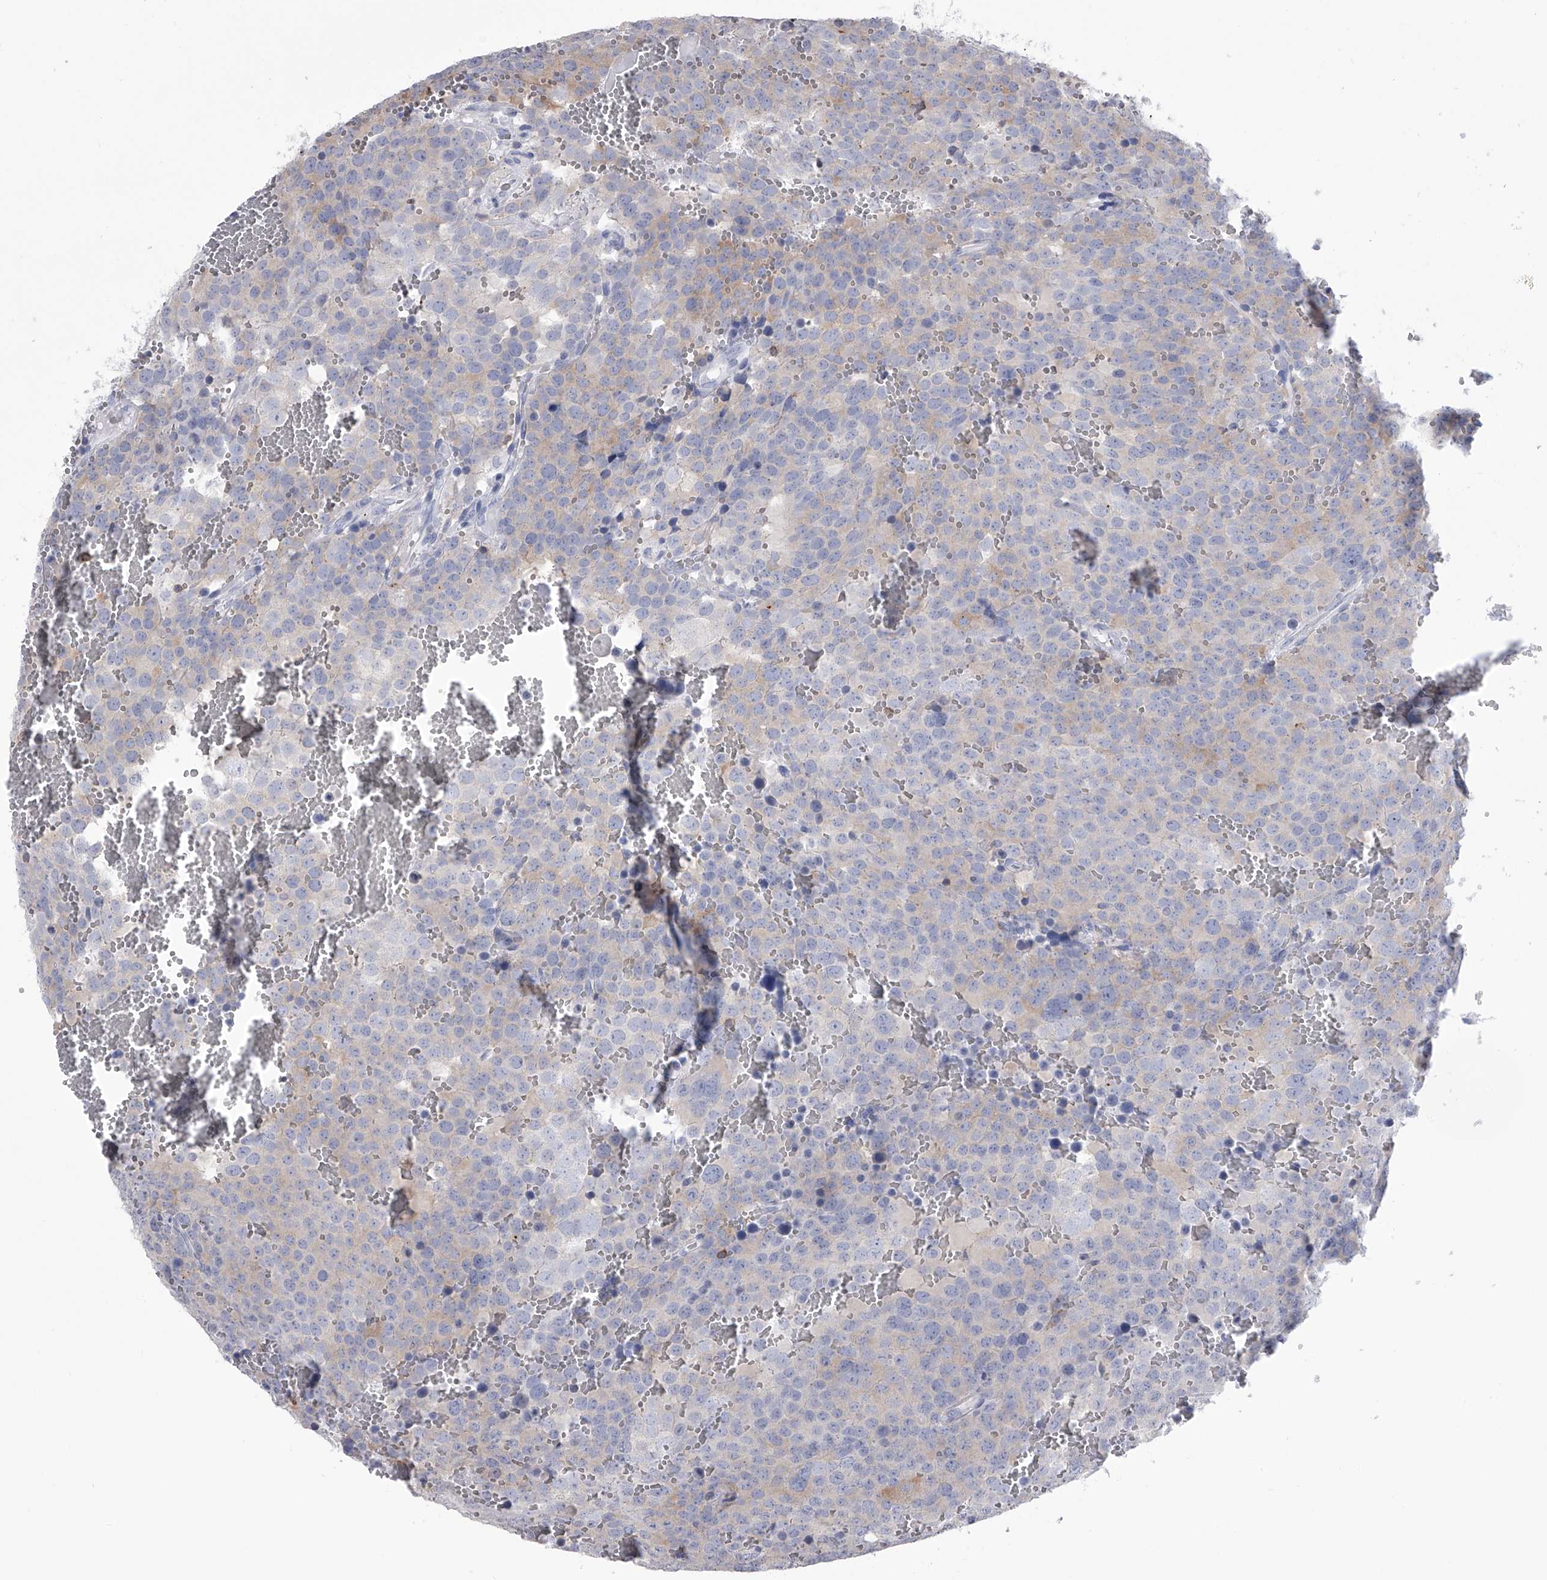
{"staining": {"intensity": "negative", "quantity": "none", "location": "none"}, "tissue": "testis cancer", "cell_type": "Tumor cells", "image_type": "cancer", "snomed": [{"axis": "morphology", "description": "Seminoma, NOS"}, {"axis": "topography", "description": "Testis"}], "caption": "This is an immunohistochemistry histopathology image of human seminoma (testis). There is no positivity in tumor cells.", "gene": "TASP1", "patient": {"sex": "male", "age": 71}}